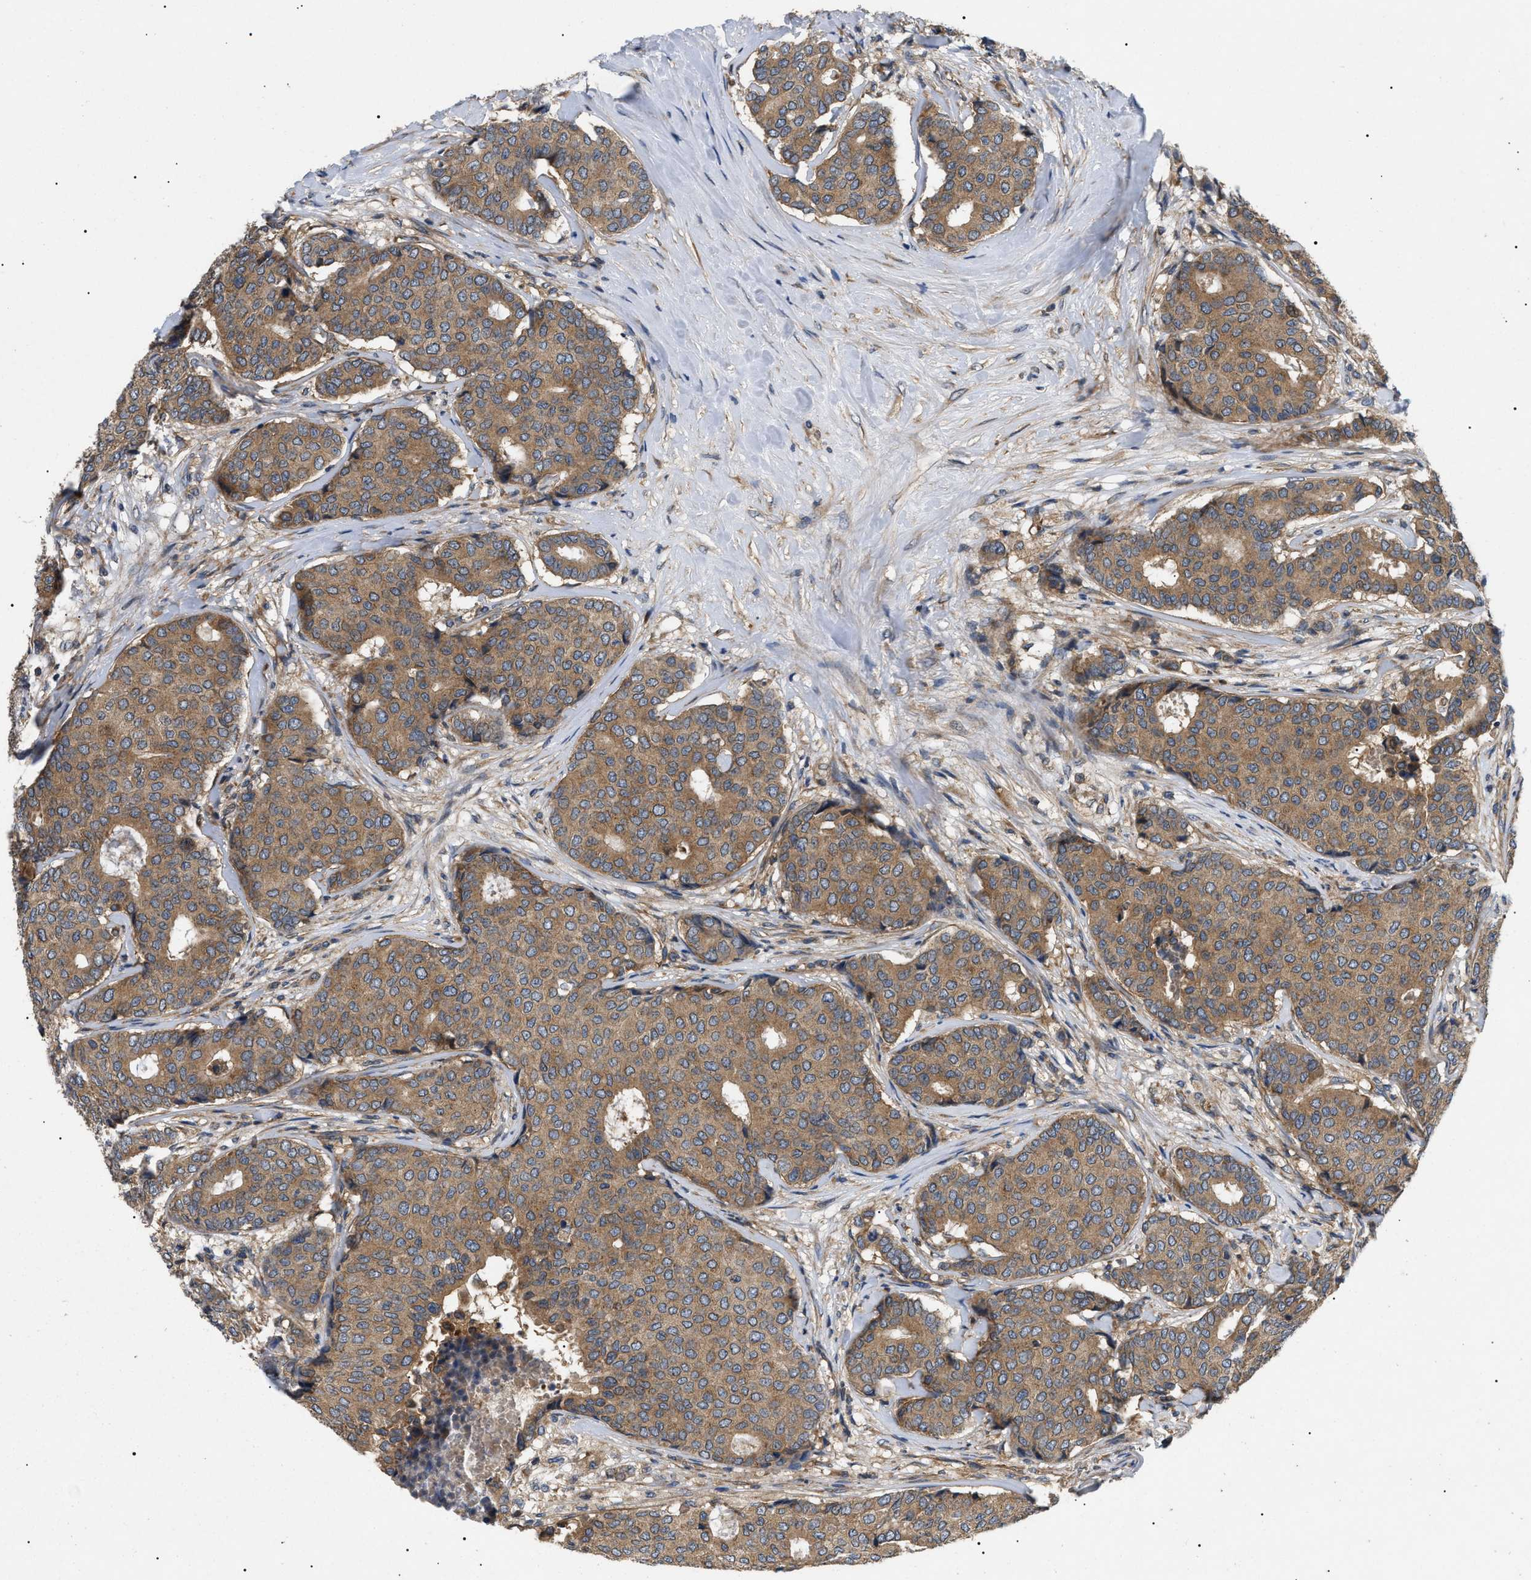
{"staining": {"intensity": "moderate", "quantity": ">75%", "location": "cytoplasmic/membranous"}, "tissue": "breast cancer", "cell_type": "Tumor cells", "image_type": "cancer", "snomed": [{"axis": "morphology", "description": "Duct carcinoma"}, {"axis": "topography", "description": "Breast"}], "caption": "Immunohistochemistry (IHC) (DAB (3,3'-diaminobenzidine)) staining of human invasive ductal carcinoma (breast) reveals moderate cytoplasmic/membranous protein positivity in about >75% of tumor cells.", "gene": "PPM1B", "patient": {"sex": "female", "age": 75}}